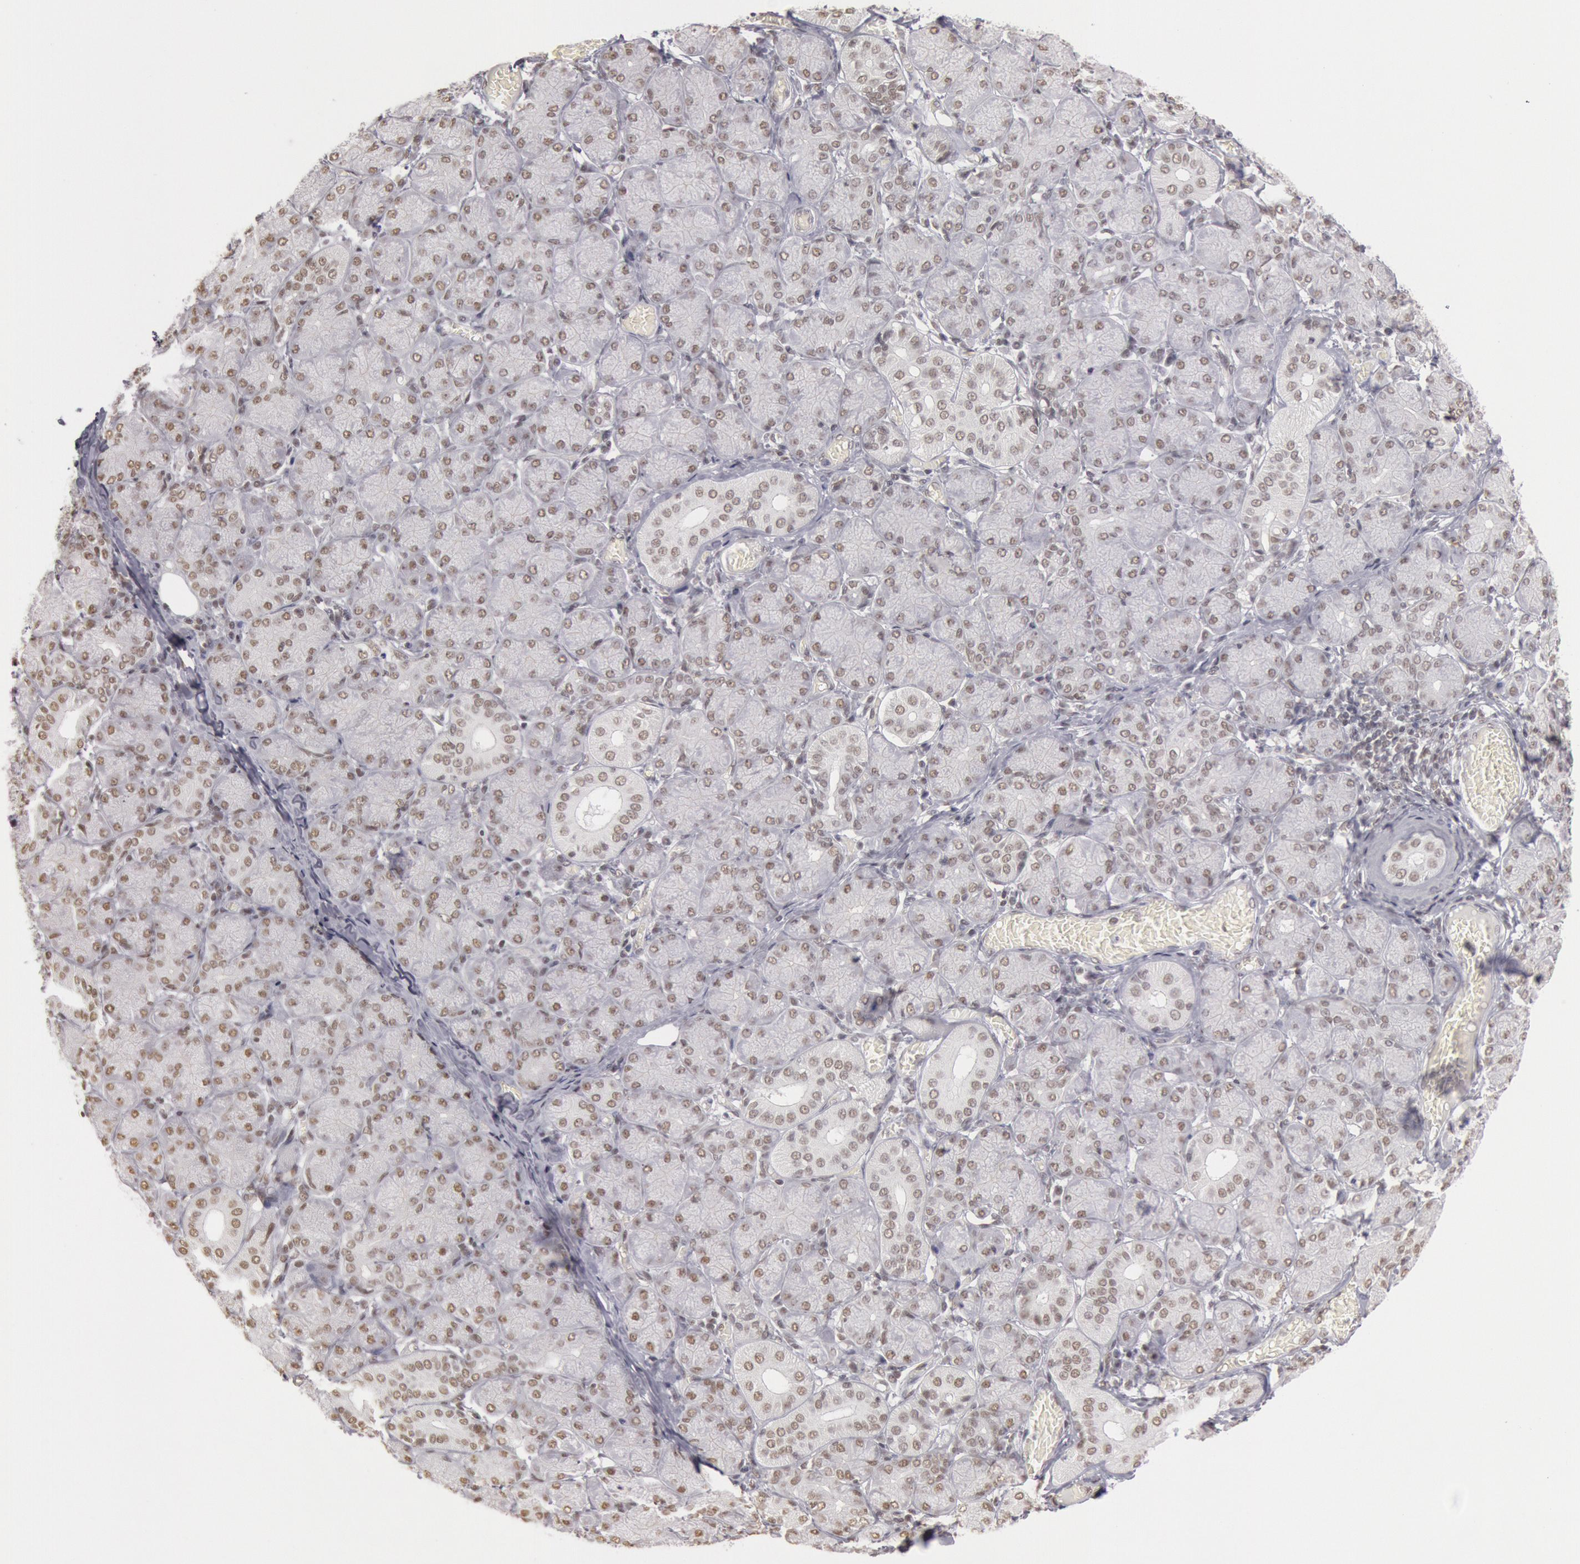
{"staining": {"intensity": "weak", "quantity": ">75%", "location": "nuclear"}, "tissue": "salivary gland", "cell_type": "Glandular cells", "image_type": "normal", "snomed": [{"axis": "morphology", "description": "Normal tissue, NOS"}, {"axis": "topography", "description": "Salivary gland"}], "caption": "Immunohistochemical staining of unremarkable salivary gland displays low levels of weak nuclear staining in approximately >75% of glandular cells.", "gene": "ESS2", "patient": {"sex": "female", "age": 24}}